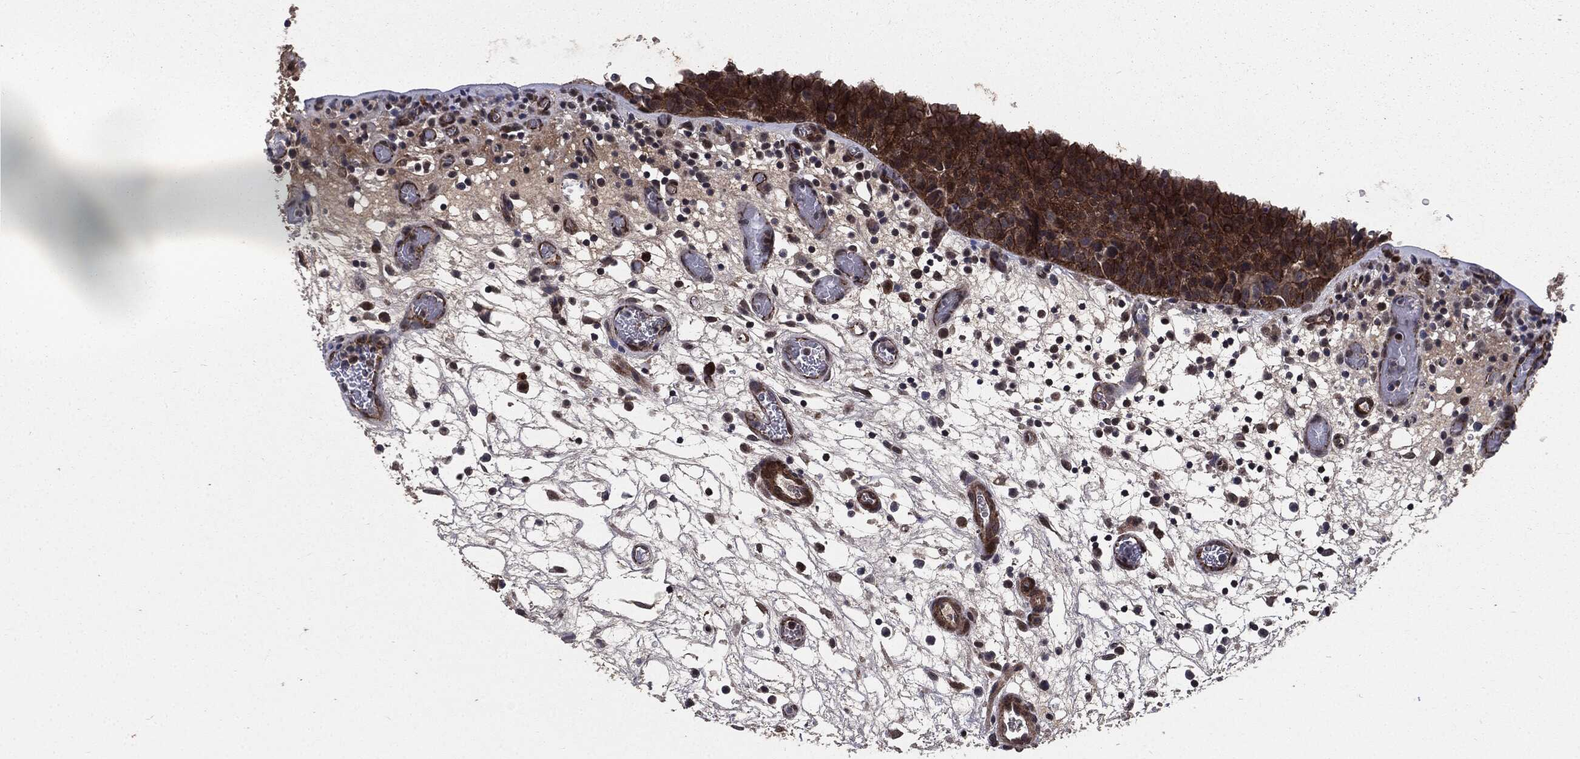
{"staining": {"intensity": "strong", "quantity": "25%-75%", "location": "cytoplasmic/membranous"}, "tissue": "urinary bladder", "cell_type": "Urothelial cells", "image_type": "normal", "snomed": [{"axis": "morphology", "description": "Normal tissue, NOS"}, {"axis": "topography", "description": "Urinary bladder"}], "caption": "IHC (DAB (3,3'-diaminobenzidine)) staining of benign human urinary bladder shows strong cytoplasmic/membranous protein expression in about 25%-75% of urothelial cells.", "gene": "PTPA", "patient": {"sex": "male", "age": 37}}